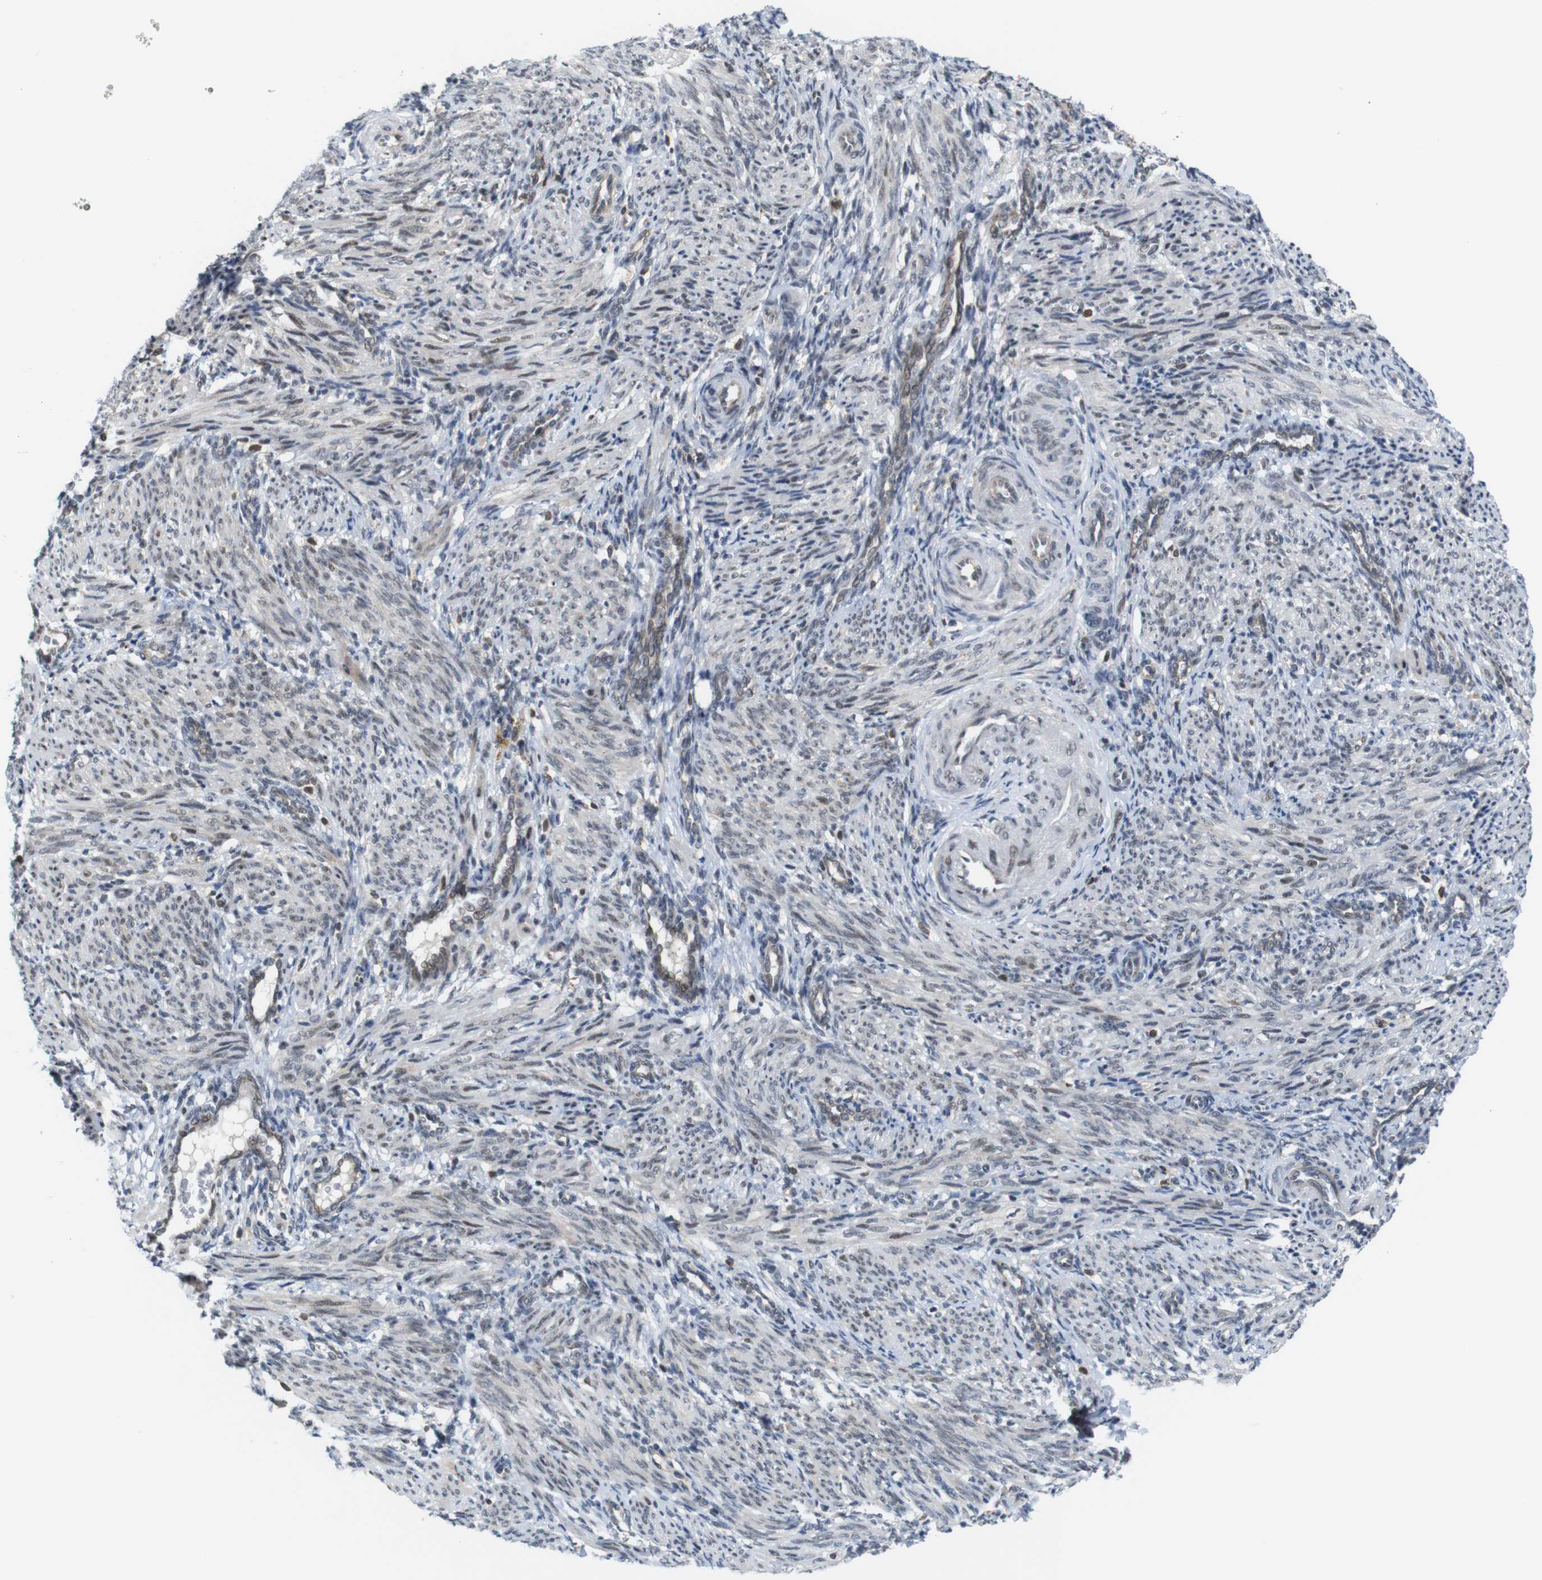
{"staining": {"intensity": "moderate", "quantity": "25%-75%", "location": "cytoplasmic/membranous,nuclear"}, "tissue": "smooth muscle", "cell_type": "Smooth muscle cells", "image_type": "normal", "snomed": [{"axis": "morphology", "description": "Normal tissue, NOS"}, {"axis": "topography", "description": "Endometrium"}], "caption": "The photomicrograph displays a brown stain indicating the presence of a protein in the cytoplasmic/membranous,nuclear of smooth muscle cells in smooth muscle.", "gene": "PNMA8A", "patient": {"sex": "female", "age": 33}}